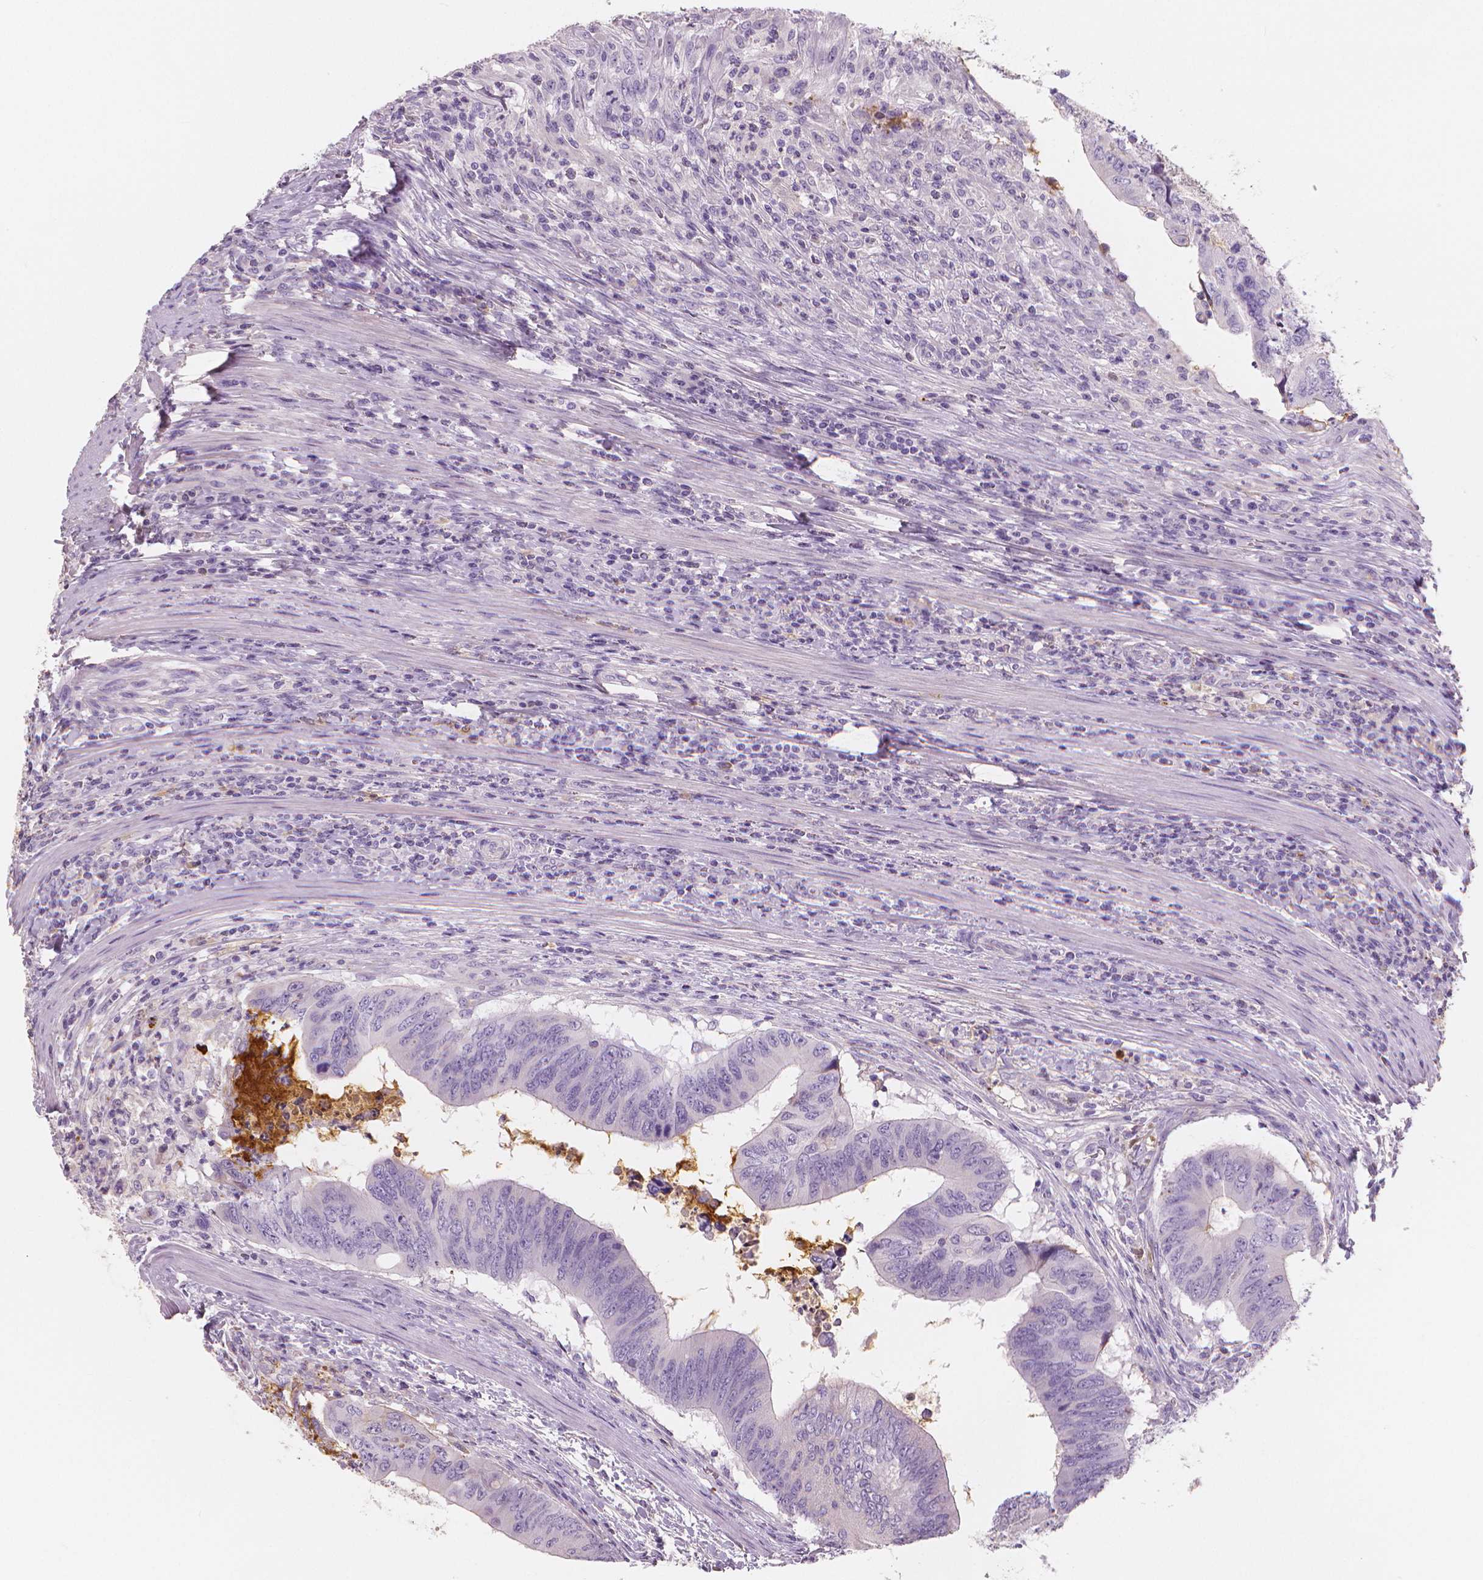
{"staining": {"intensity": "negative", "quantity": "none", "location": "none"}, "tissue": "colorectal cancer", "cell_type": "Tumor cells", "image_type": "cancer", "snomed": [{"axis": "morphology", "description": "Adenocarcinoma, NOS"}, {"axis": "topography", "description": "Colon"}], "caption": "Protein analysis of colorectal adenocarcinoma displays no significant staining in tumor cells.", "gene": "APOA4", "patient": {"sex": "male", "age": 53}}